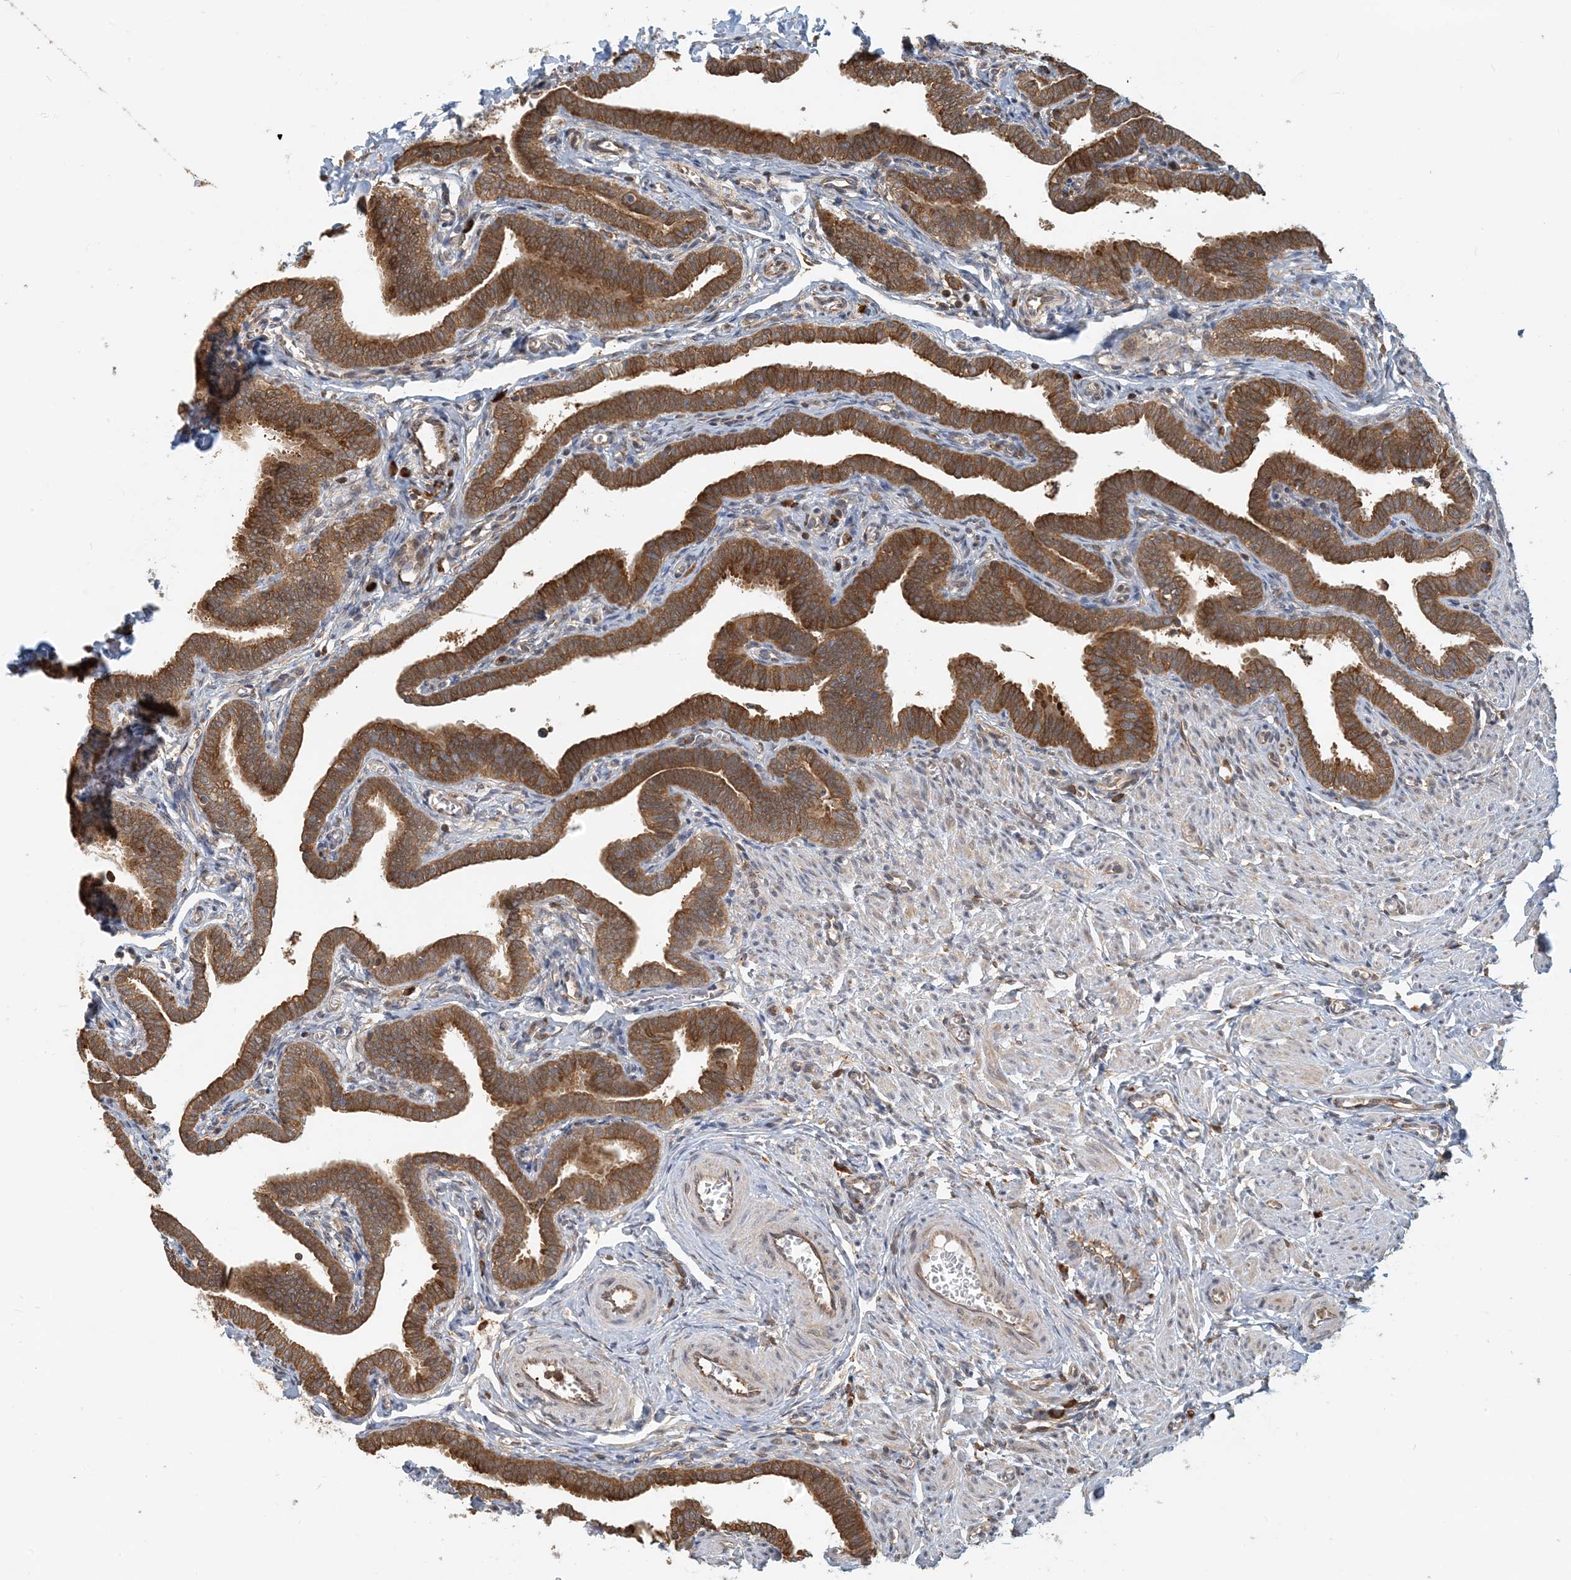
{"staining": {"intensity": "strong", "quantity": ">75%", "location": "cytoplasmic/membranous"}, "tissue": "fallopian tube", "cell_type": "Glandular cells", "image_type": "normal", "snomed": [{"axis": "morphology", "description": "Normal tissue, NOS"}, {"axis": "topography", "description": "Fallopian tube"}], "caption": "IHC (DAB (3,3'-diaminobenzidine)) staining of unremarkable fallopian tube reveals strong cytoplasmic/membranous protein expression in approximately >75% of glandular cells.", "gene": "HNMT", "patient": {"sex": "female", "age": 36}}